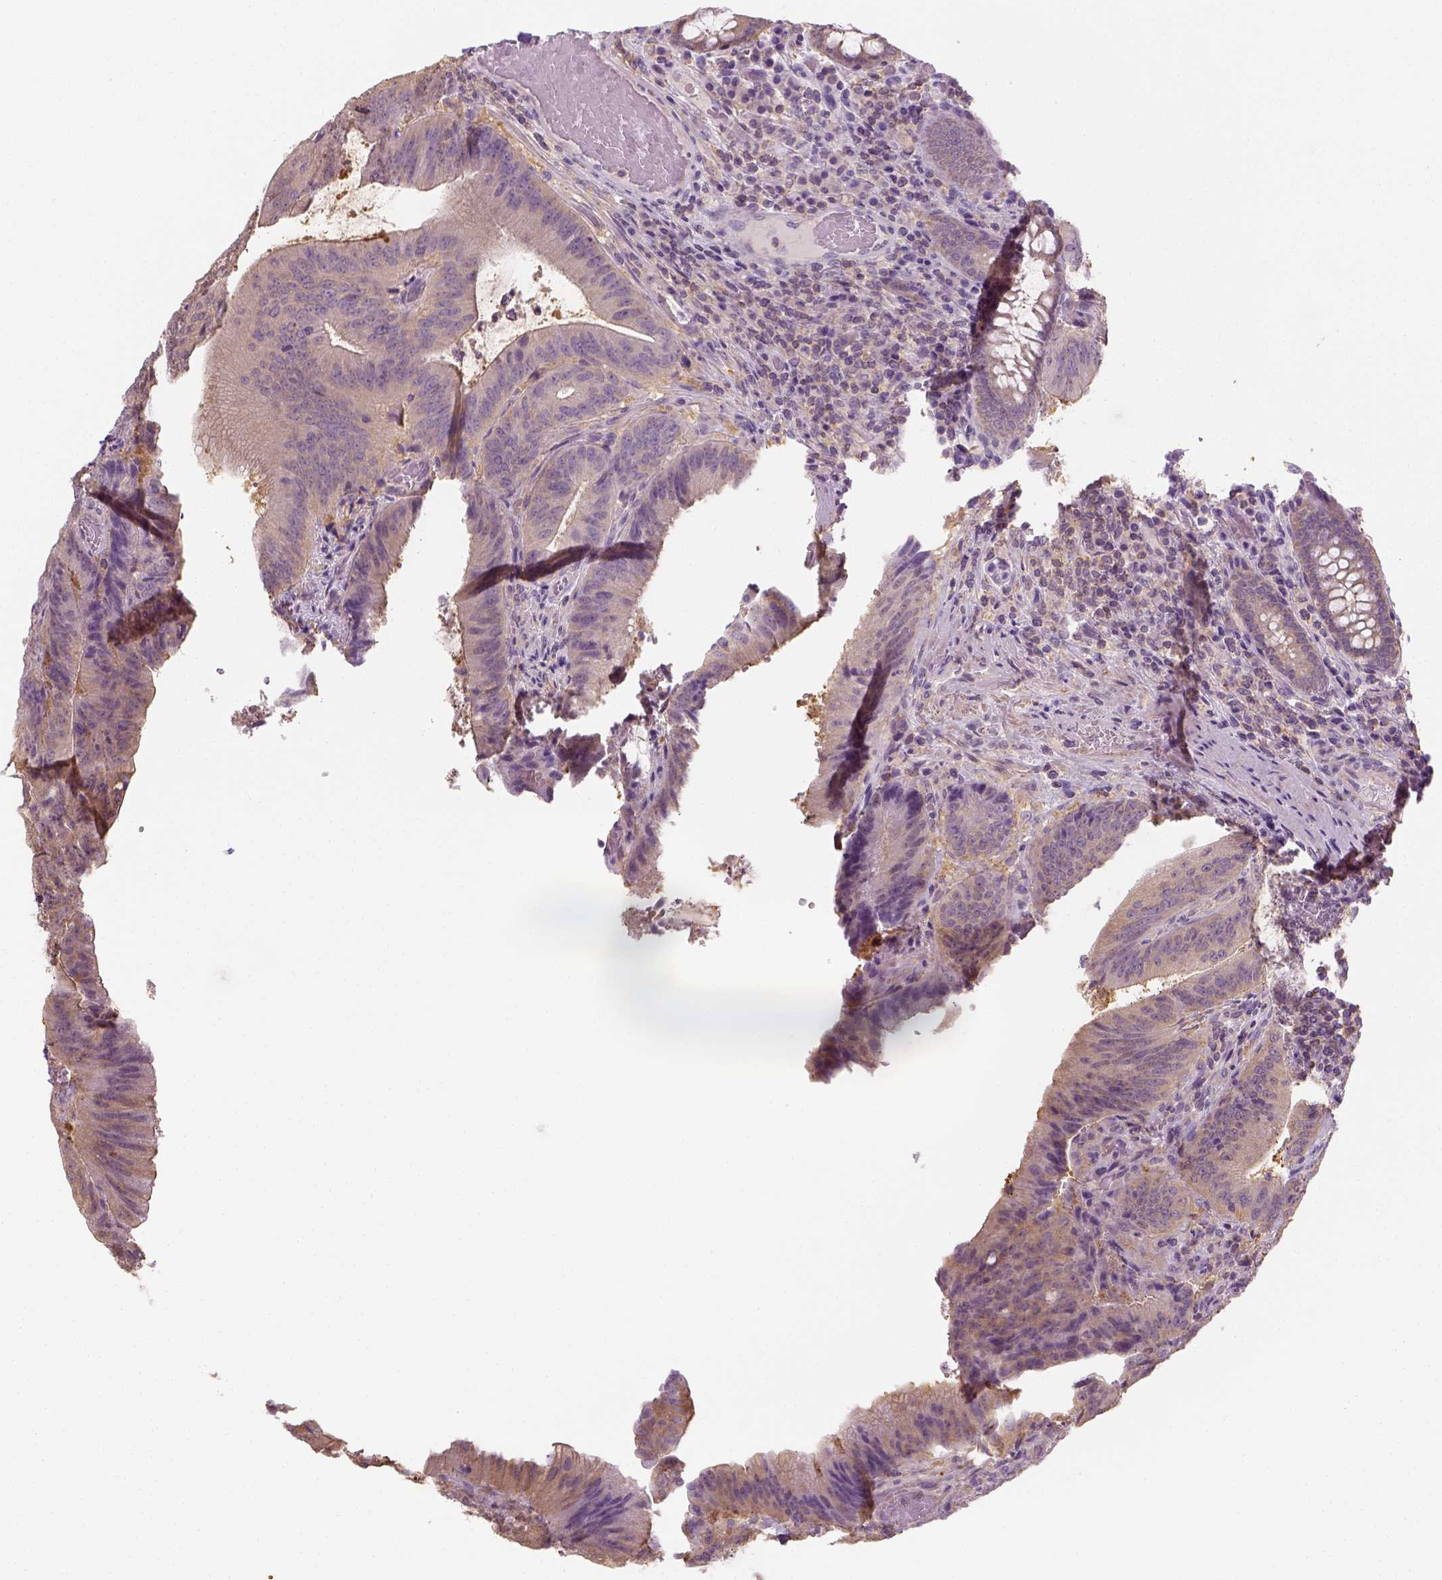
{"staining": {"intensity": "weak", "quantity": "<25%", "location": "cytoplasmic/membranous"}, "tissue": "colorectal cancer", "cell_type": "Tumor cells", "image_type": "cancer", "snomed": [{"axis": "morphology", "description": "Adenocarcinoma, NOS"}, {"axis": "topography", "description": "Colon"}], "caption": "This is an immunohistochemistry (IHC) image of human colorectal cancer (adenocarcinoma). There is no positivity in tumor cells.", "gene": "EPHB1", "patient": {"sex": "female", "age": 43}}